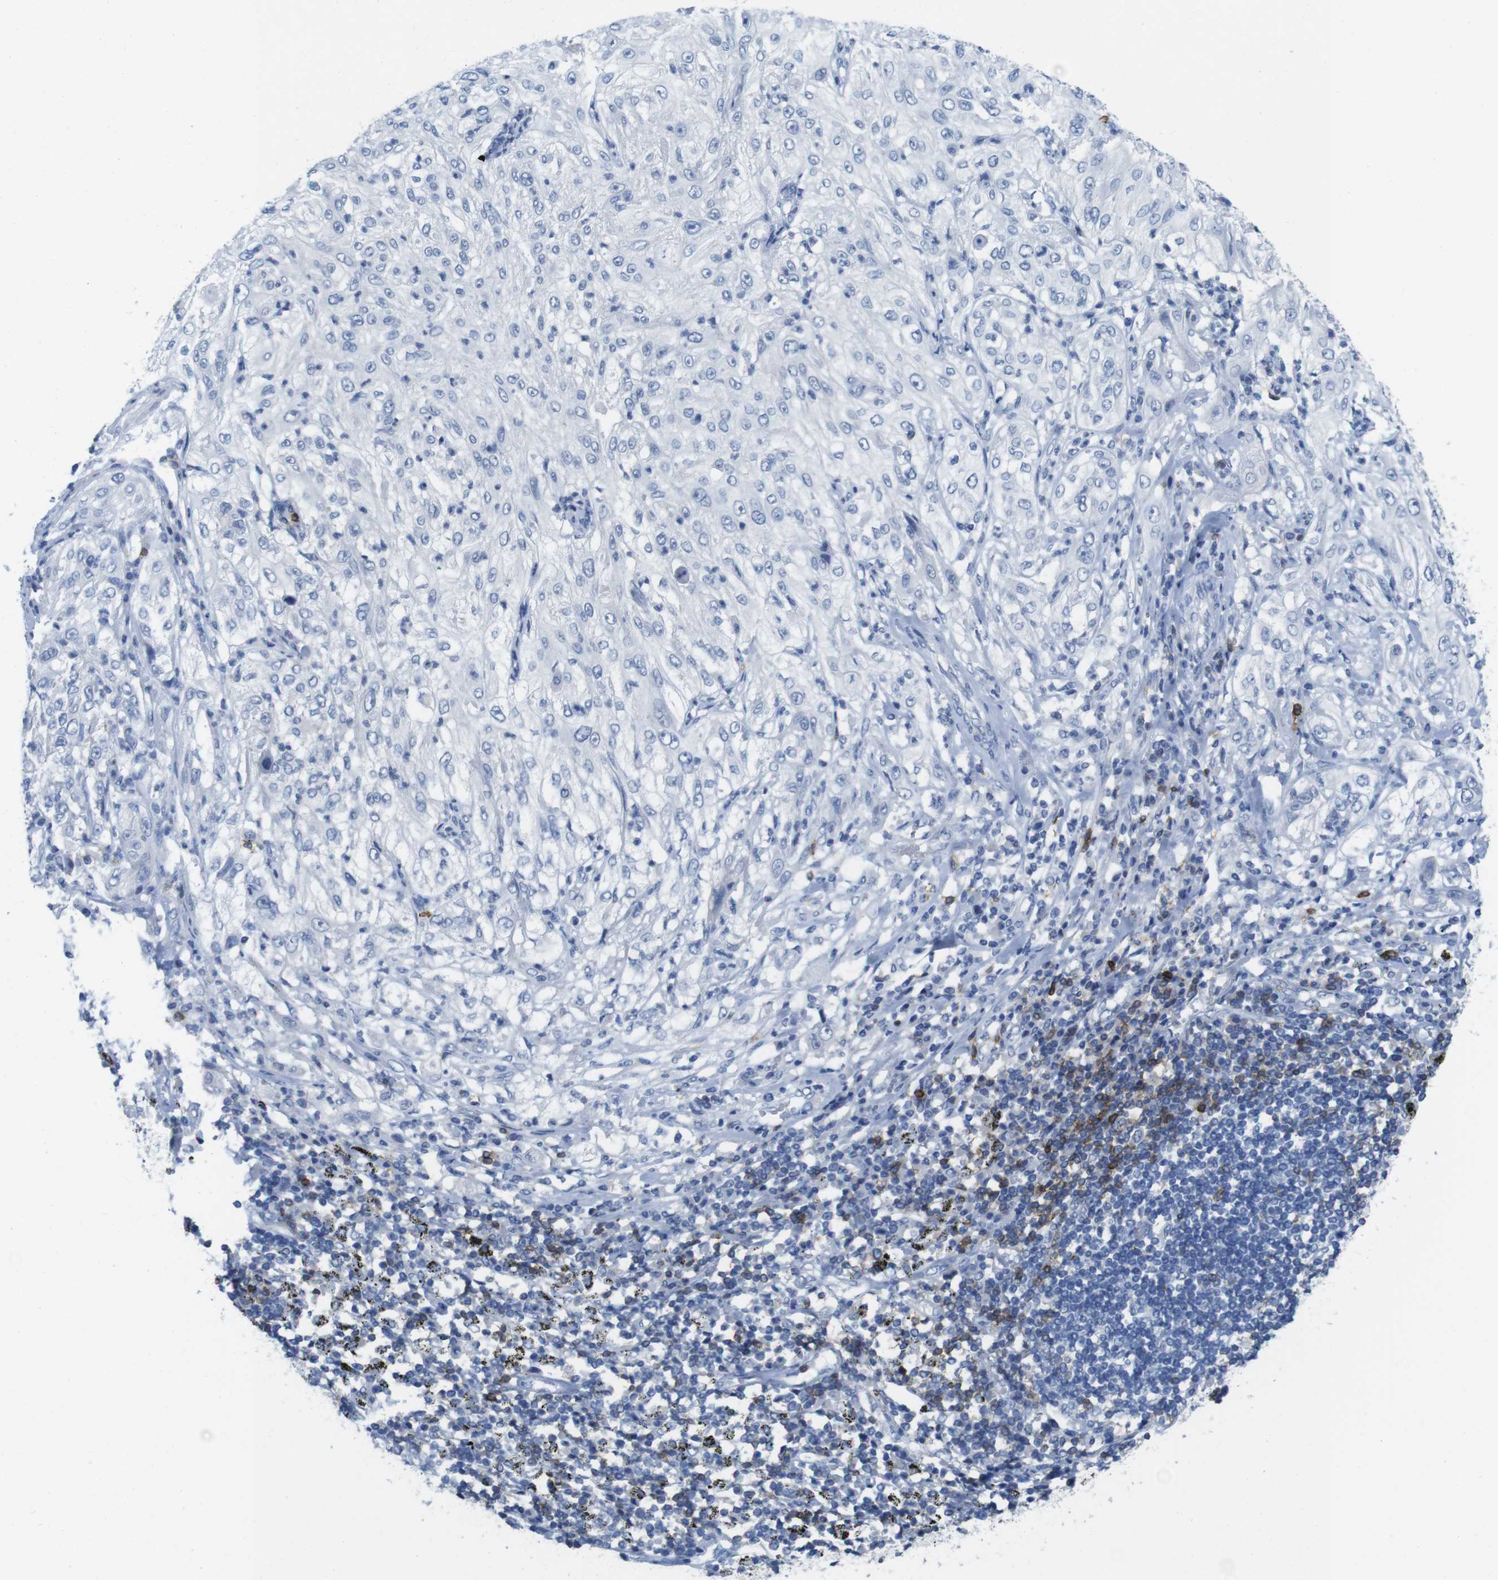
{"staining": {"intensity": "negative", "quantity": "none", "location": "none"}, "tissue": "lung cancer", "cell_type": "Tumor cells", "image_type": "cancer", "snomed": [{"axis": "morphology", "description": "Inflammation, NOS"}, {"axis": "morphology", "description": "Squamous cell carcinoma, NOS"}, {"axis": "topography", "description": "Lymph node"}, {"axis": "topography", "description": "Soft tissue"}, {"axis": "topography", "description": "Lung"}], "caption": "A photomicrograph of squamous cell carcinoma (lung) stained for a protein exhibits no brown staining in tumor cells.", "gene": "CD5", "patient": {"sex": "male", "age": 66}}